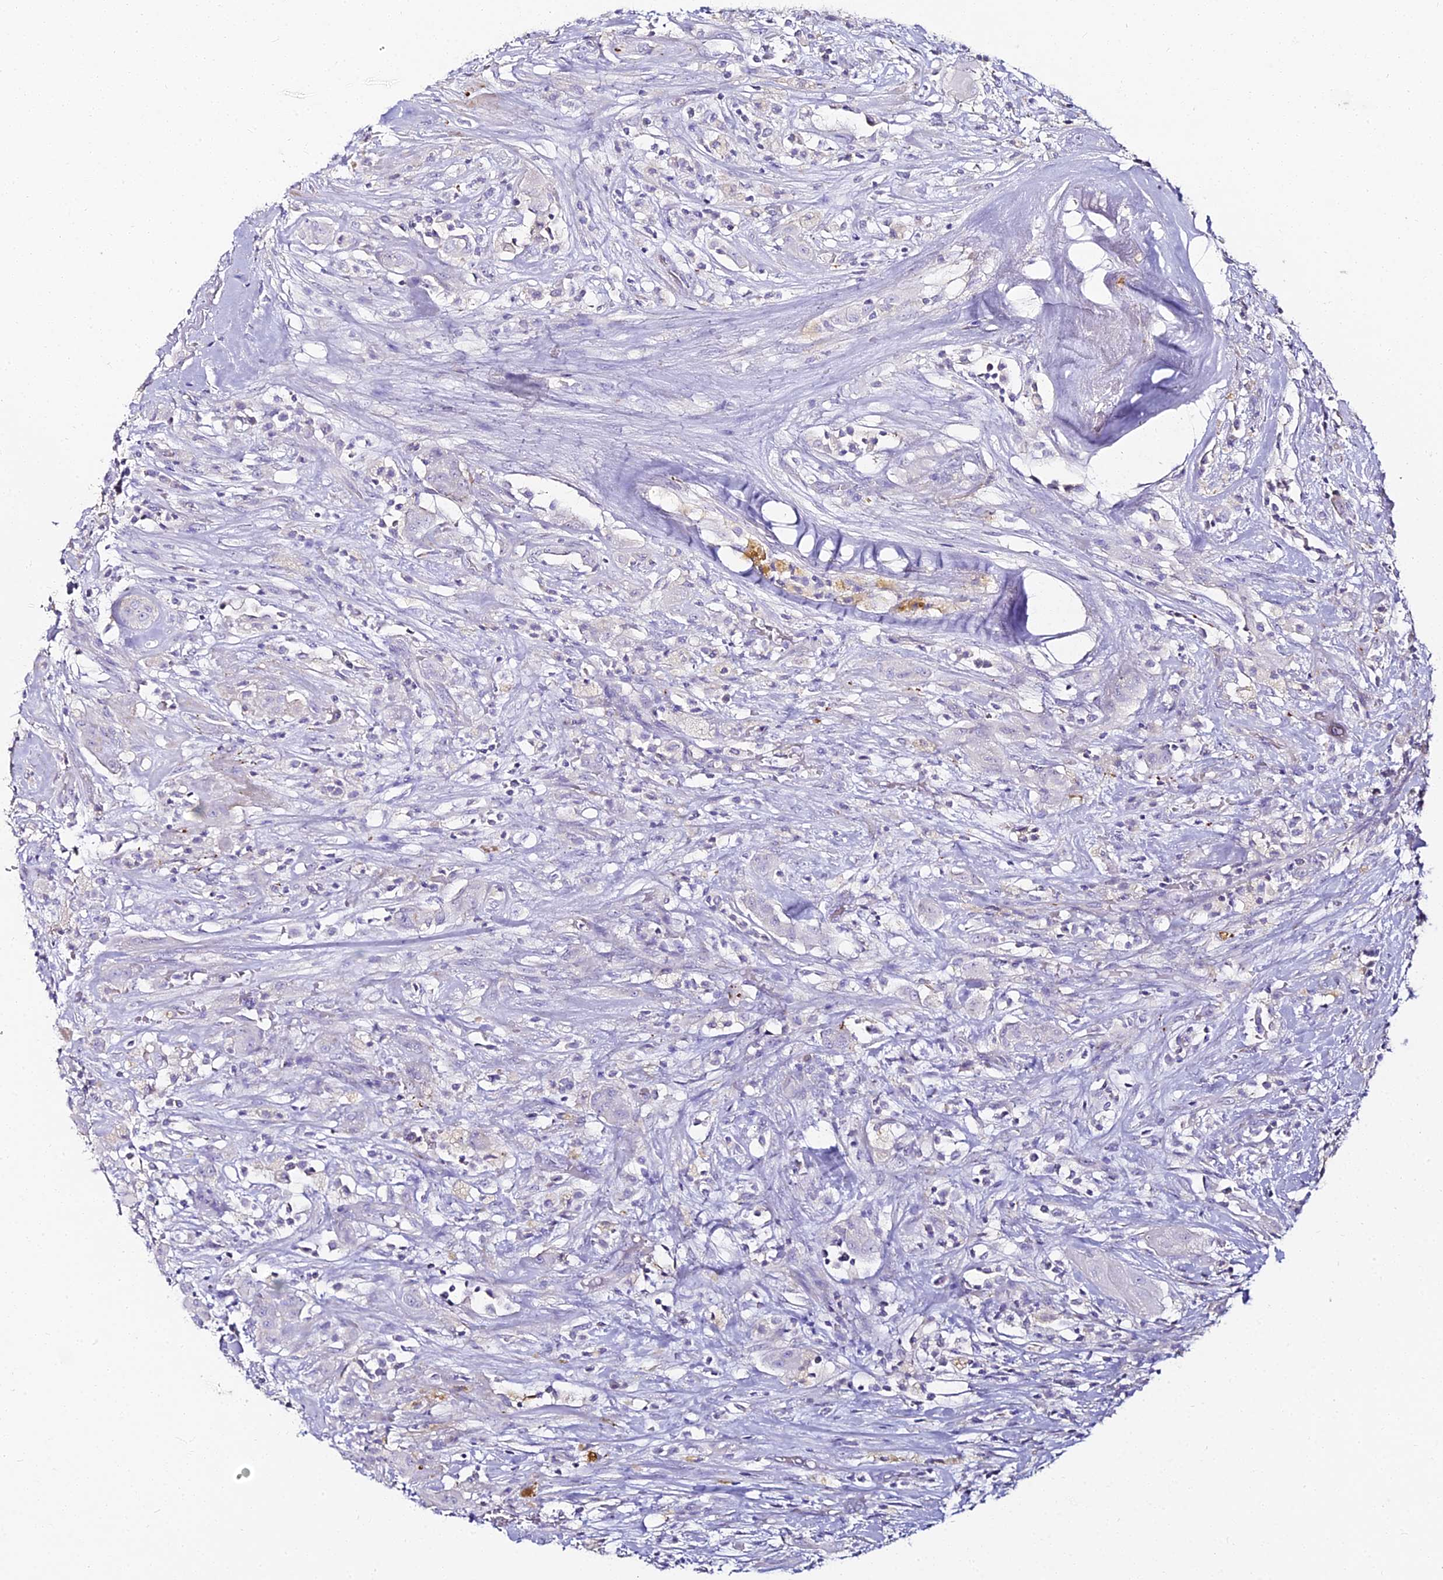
{"staining": {"intensity": "negative", "quantity": "none", "location": "none"}, "tissue": "thyroid cancer", "cell_type": "Tumor cells", "image_type": "cancer", "snomed": [{"axis": "morphology", "description": "Papillary adenocarcinoma, NOS"}, {"axis": "topography", "description": "Thyroid gland"}], "caption": "Immunohistochemistry (IHC) of thyroid papillary adenocarcinoma demonstrates no expression in tumor cells. (DAB (3,3'-diaminobenzidine) immunohistochemistry with hematoxylin counter stain).", "gene": "ALPG", "patient": {"sex": "female", "age": 59}}